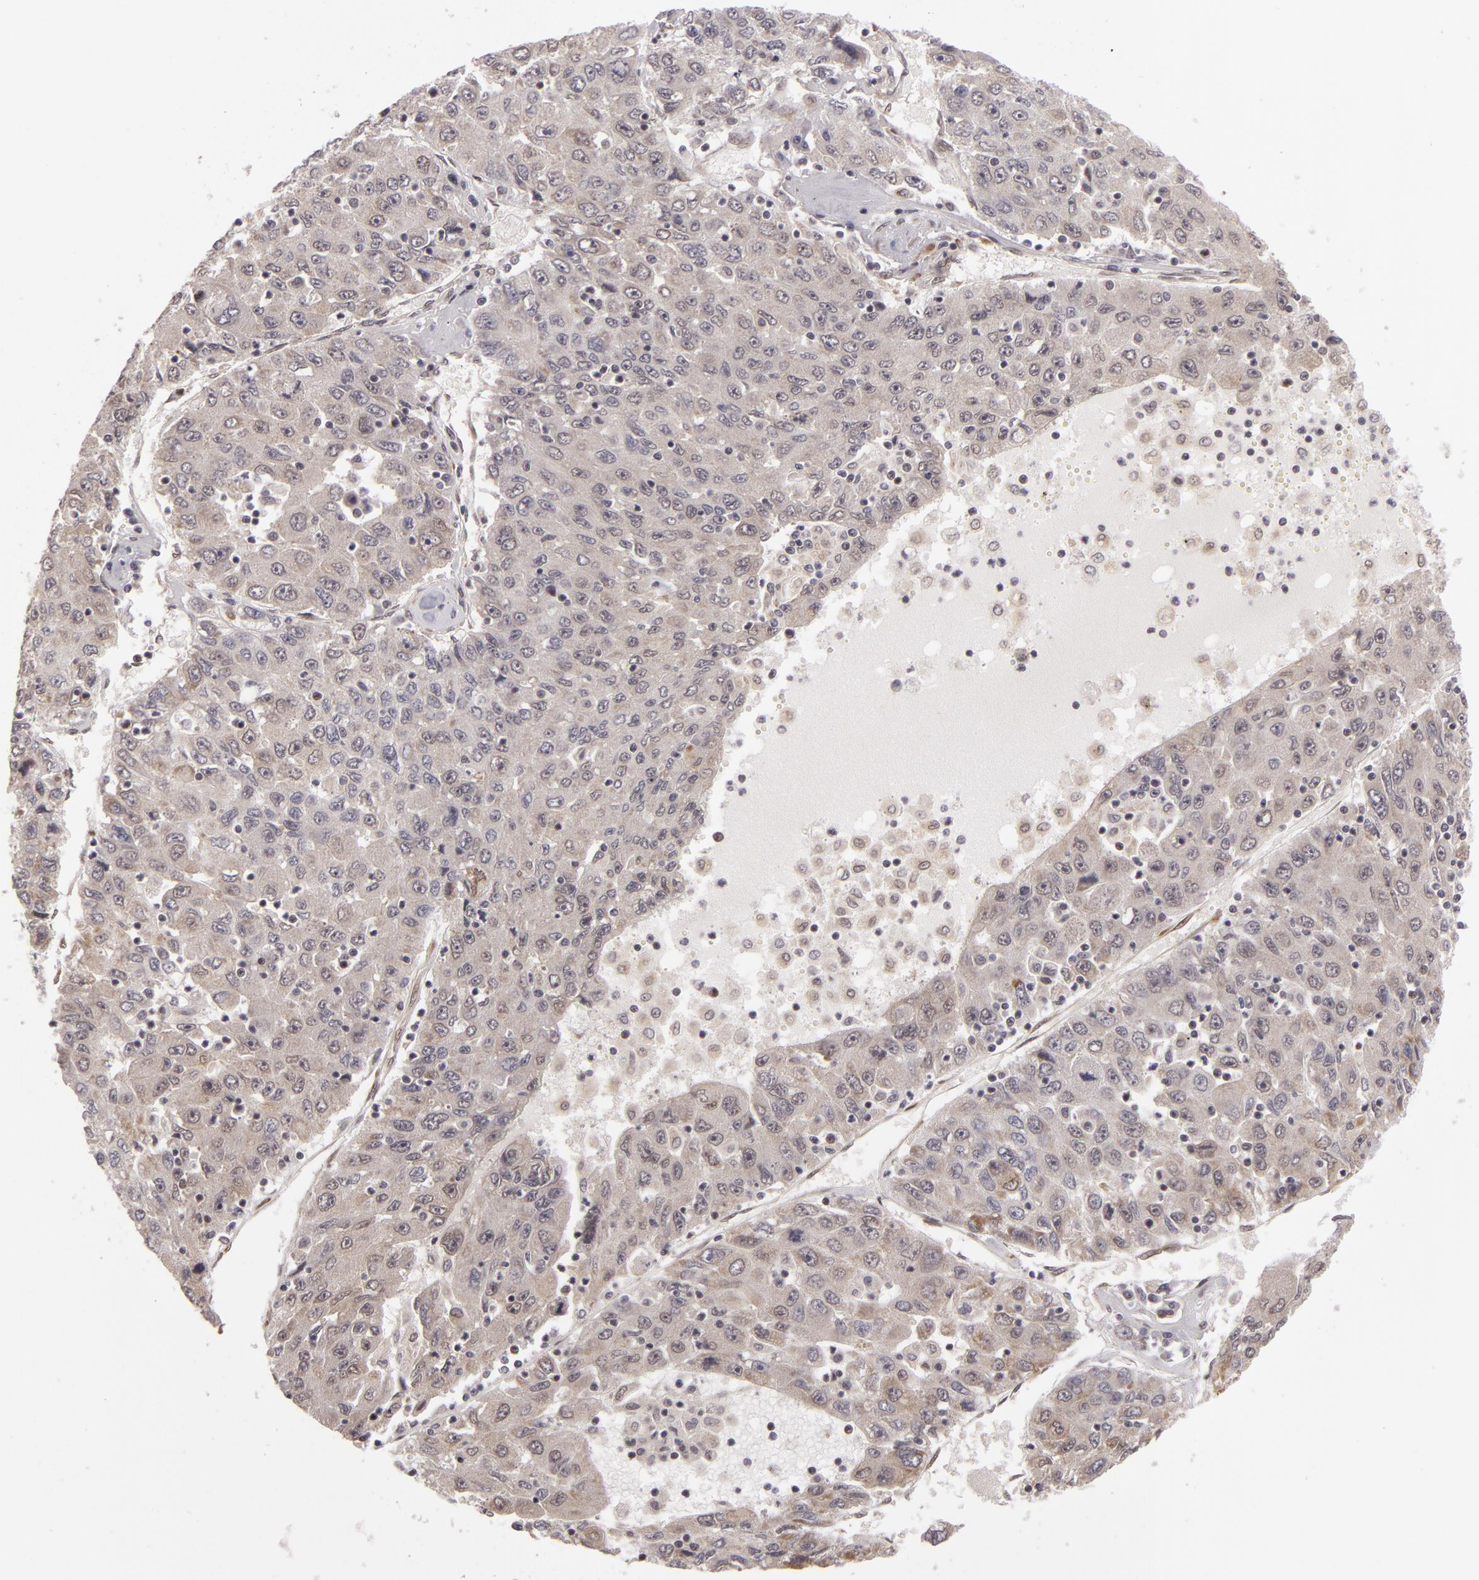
{"staining": {"intensity": "negative", "quantity": "none", "location": "none"}, "tissue": "liver cancer", "cell_type": "Tumor cells", "image_type": "cancer", "snomed": [{"axis": "morphology", "description": "Carcinoma, Hepatocellular, NOS"}, {"axis": "topography", "description": "Liver"}], "caption": "An image of liver cancer stained for a protein demonstrates no brown staining in tumor cells.", "gene": "ZNF133", "patient": {"sex": "male", "age": 49}}